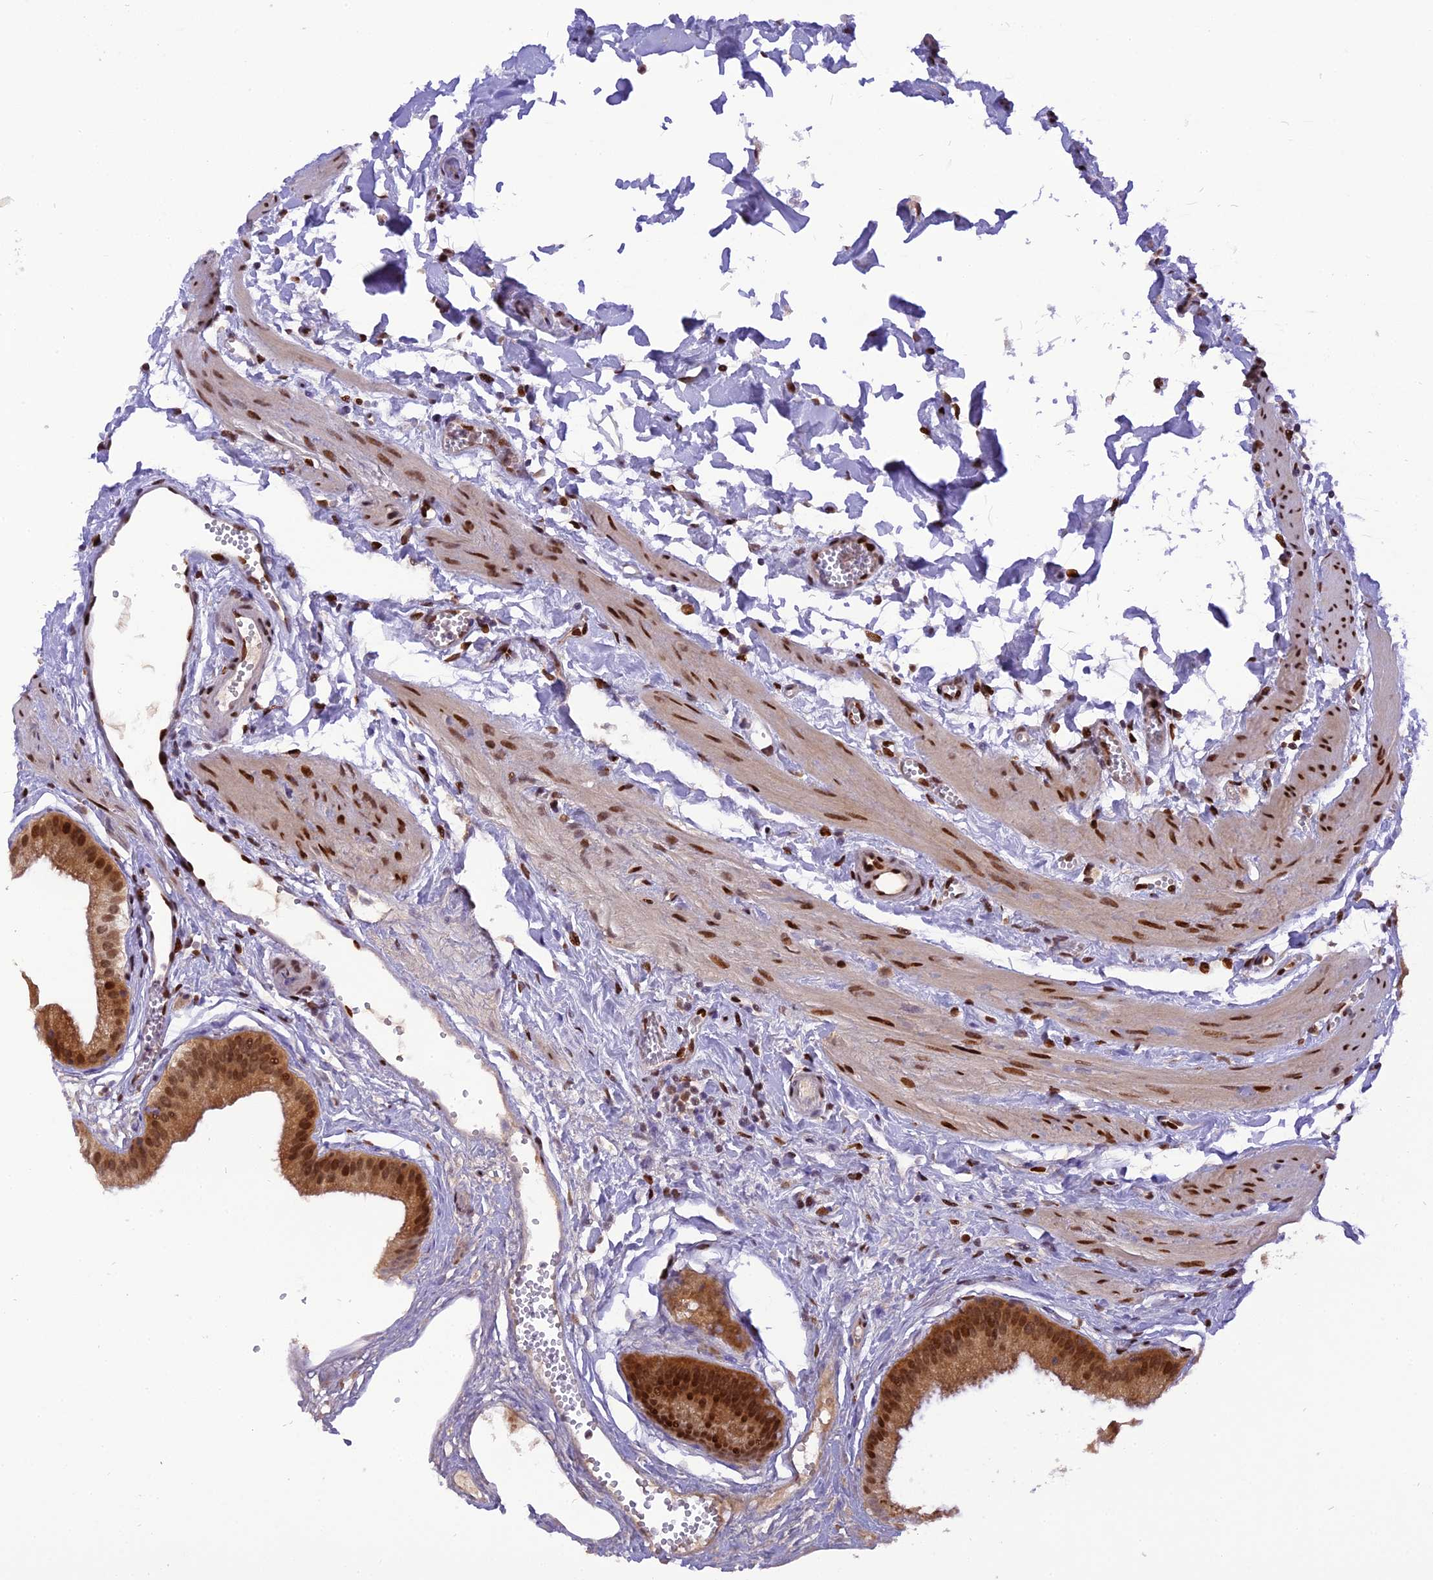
{"staining": {"intensity": "strong", "quantity": ">75%", "location": "cytoplasmic/membranous,nuclear"}, "tissue": "gallbladder", "cell_type": "Glandular cells", "image_type": "normal", "snomed": [{"axis": "morphology", "description": "Normal tissue, NOS"}, {"axis": "topography", "description": "Gallbladder"}], "caption": "Immunohistochemical staining of benign gallbladder reveals high levels of strong cytoplasmic/membranous,nuclear staining in about >75% of glandular cells.", "gene": "RABGGTA", "patient": {"sex": "female", "age": 54}}